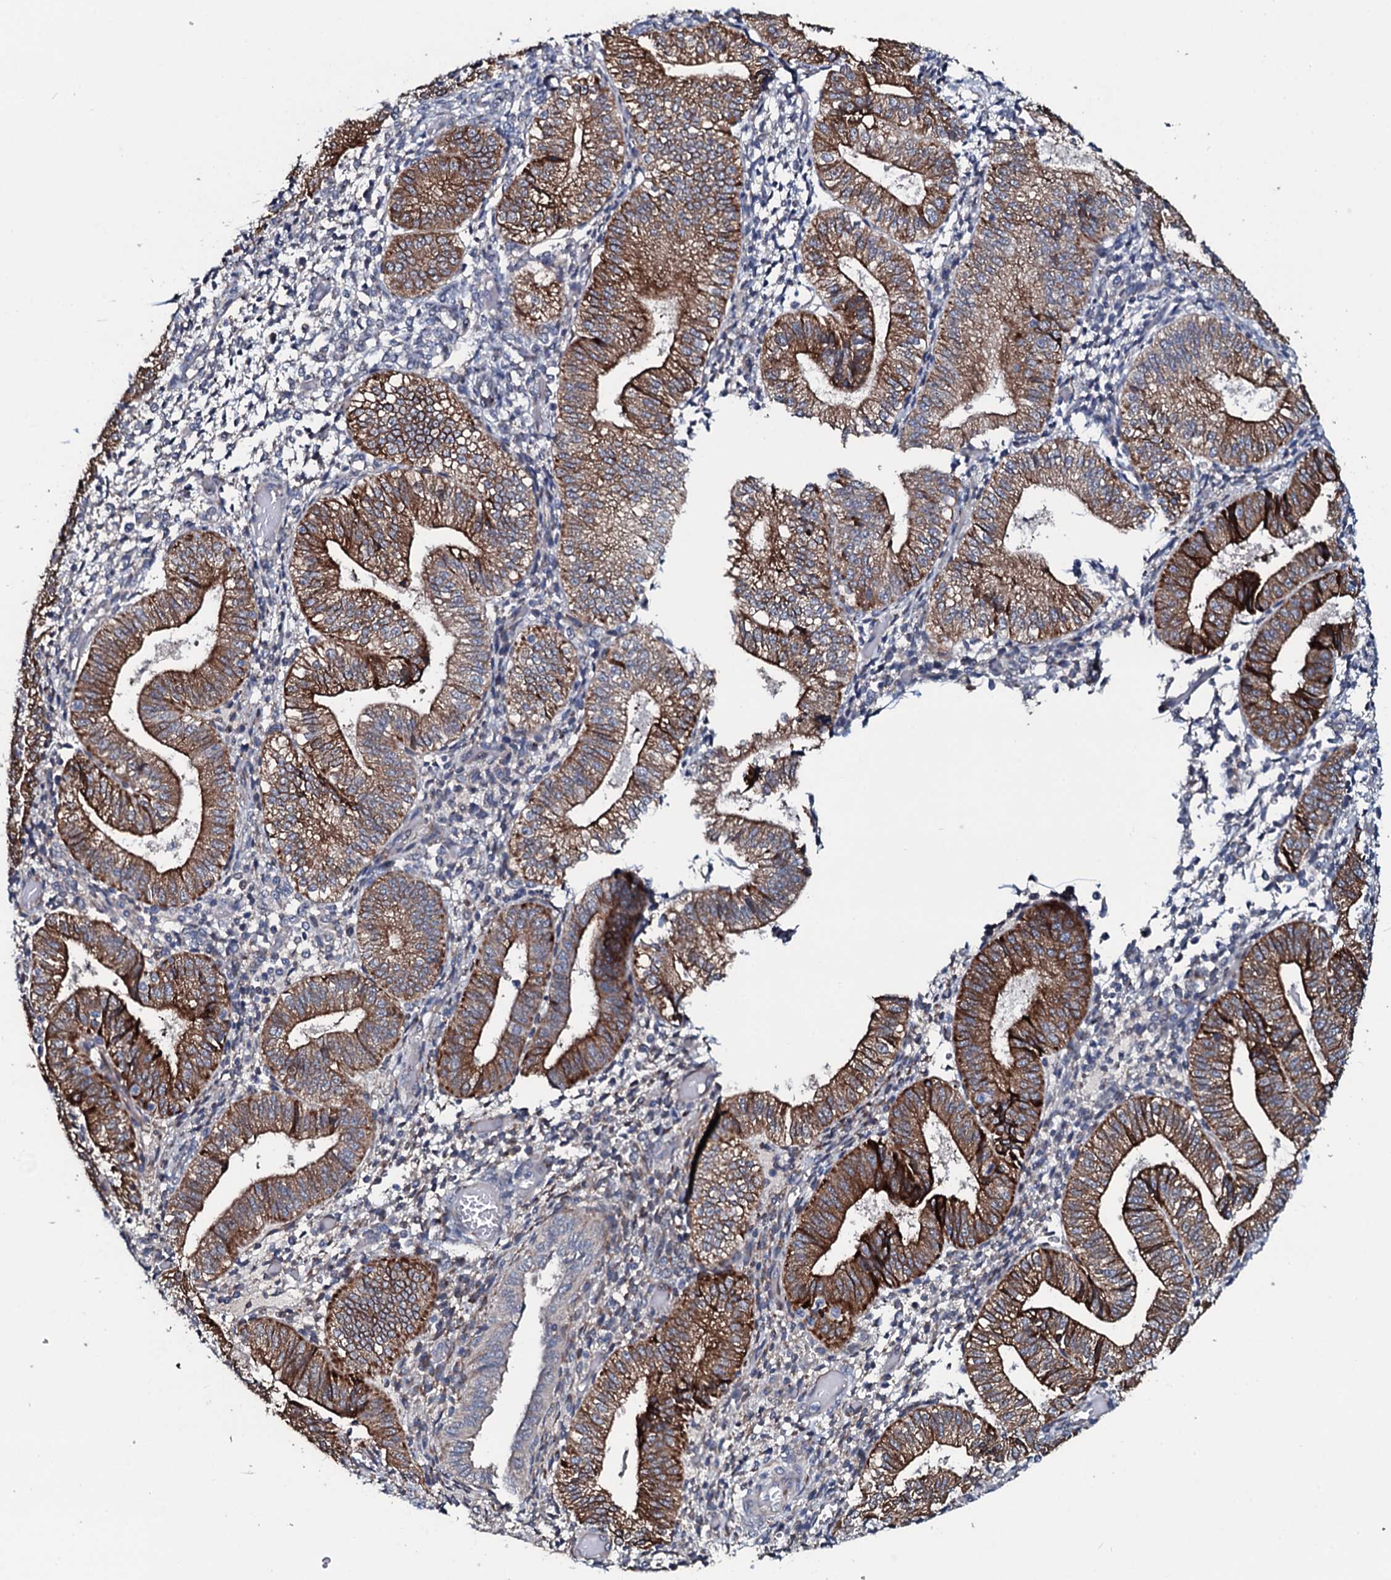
{"staining": {"intensity": "negative", "quantity": "none", "location": "none"}, "tissue": "endometrium", "cell_type": "Cells in endometrial stroma", "image_type": "normal", "snomed": [{"axis": "morphology", "description": "Normal tissue, NOS"}, {"axis": "topography", "description": "Endometrium"}], "caption": "Human endometrium stained for a protein using immunohistochemistry (IHC) displays no expression in cells in endometrial stroma.", "gene": "IL12B", "patient": {"sex": "female", "age": 34}}